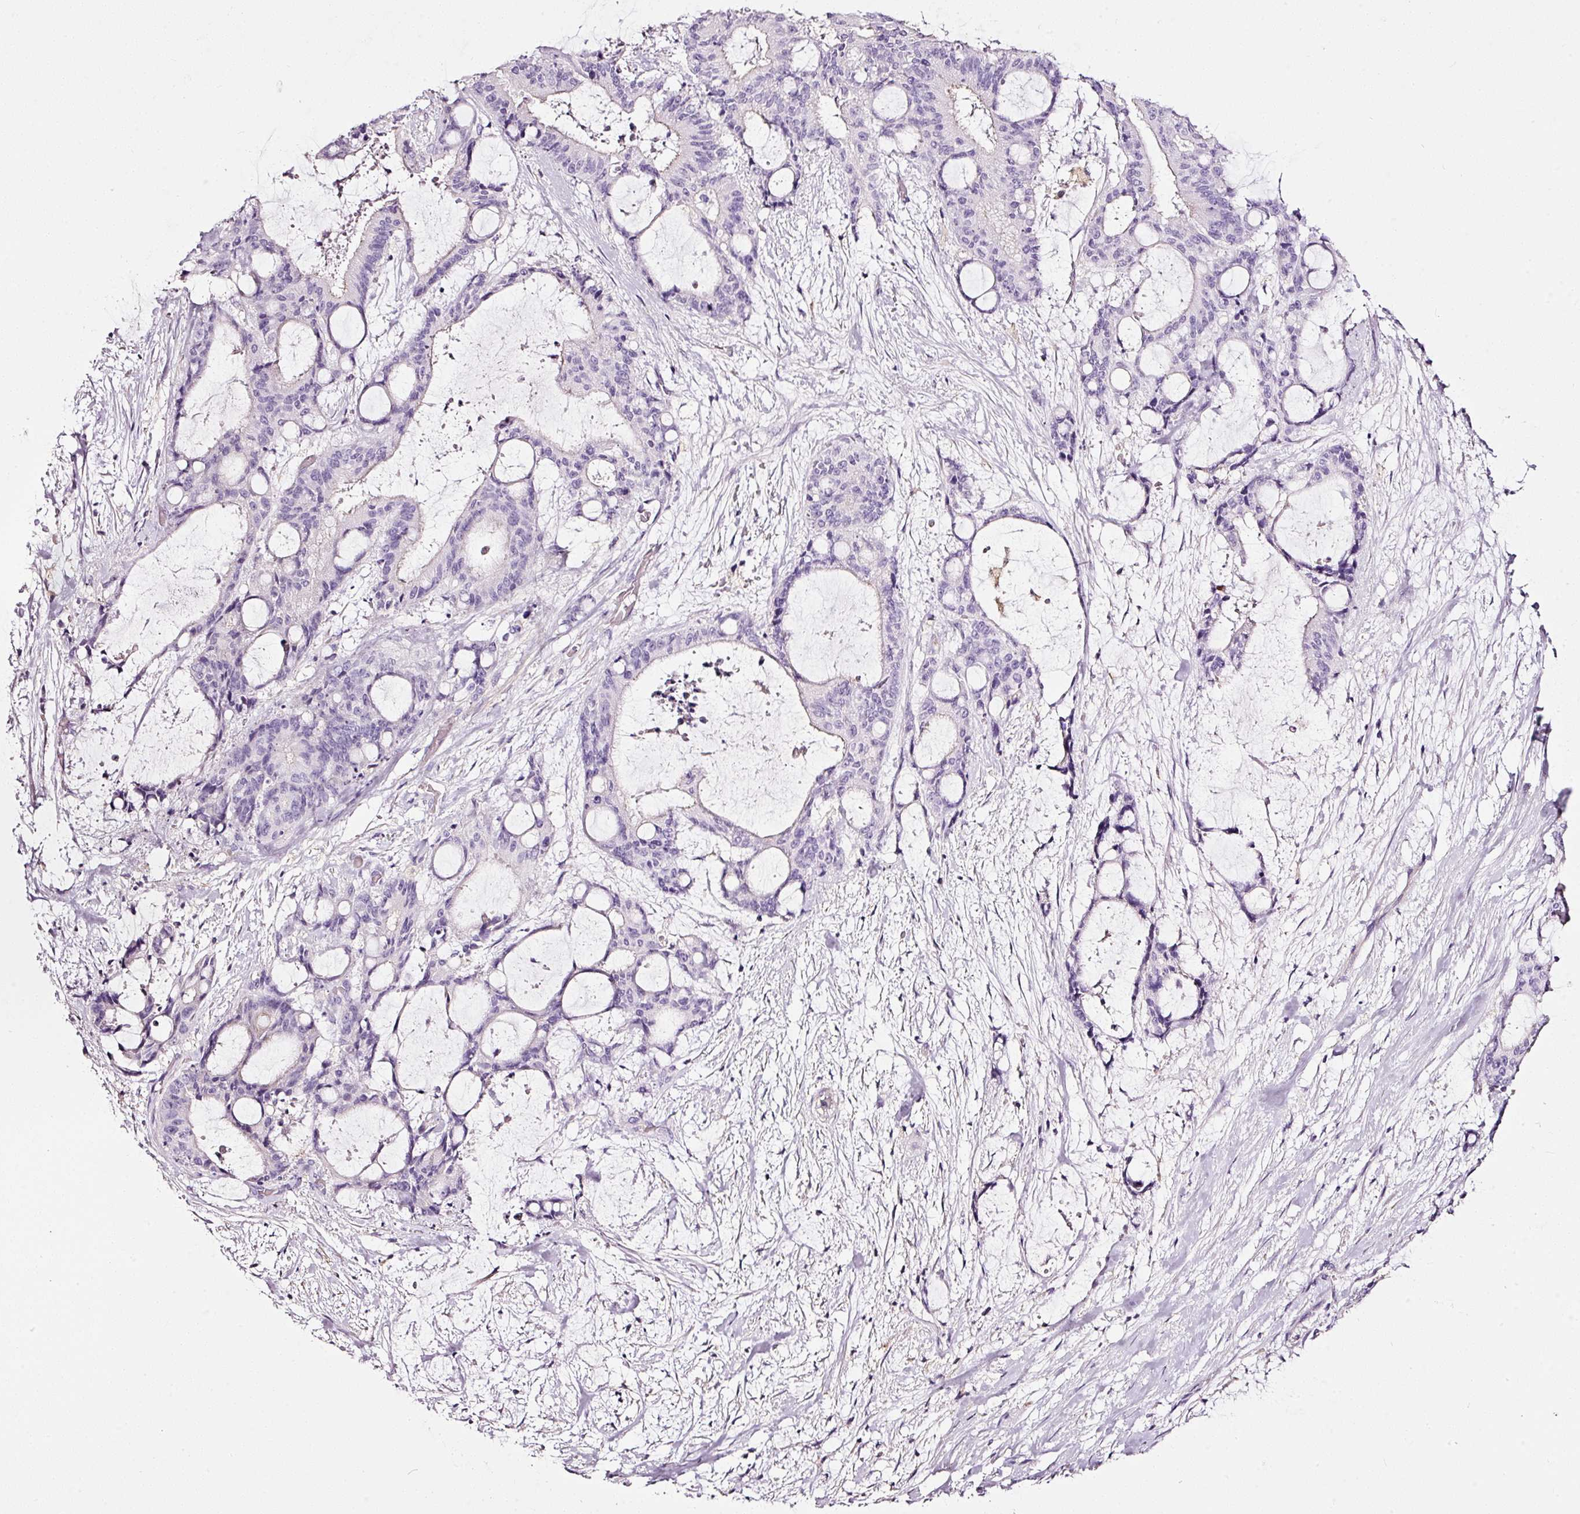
{"staining": {"intensity": "negative", "quantity": "none", "location": "none"}, "tissue": "liver cancer", "cell_type": "Tumor cells", "image_type": "cancer", "snomed": [{"axis": "morphology", "description": "Normal tissue, NOS"}, {"axis": "morphology", "description": "Cholangiocarcinoma"}, {"axis": "topography", "description": "Liver"}, {"axis": "topography", "description": "Peripheral nerve tissue"}], "caption": "Cholangiocarcinoma (liver) was stained to show a protein in brown. There is no significant staining in tumor cells. (Immunohistochemistry (ihc), brightfield microscopy, high magnification).", "gene": "CYB561A3", "patient": {"sex": "female", "age": 73}}